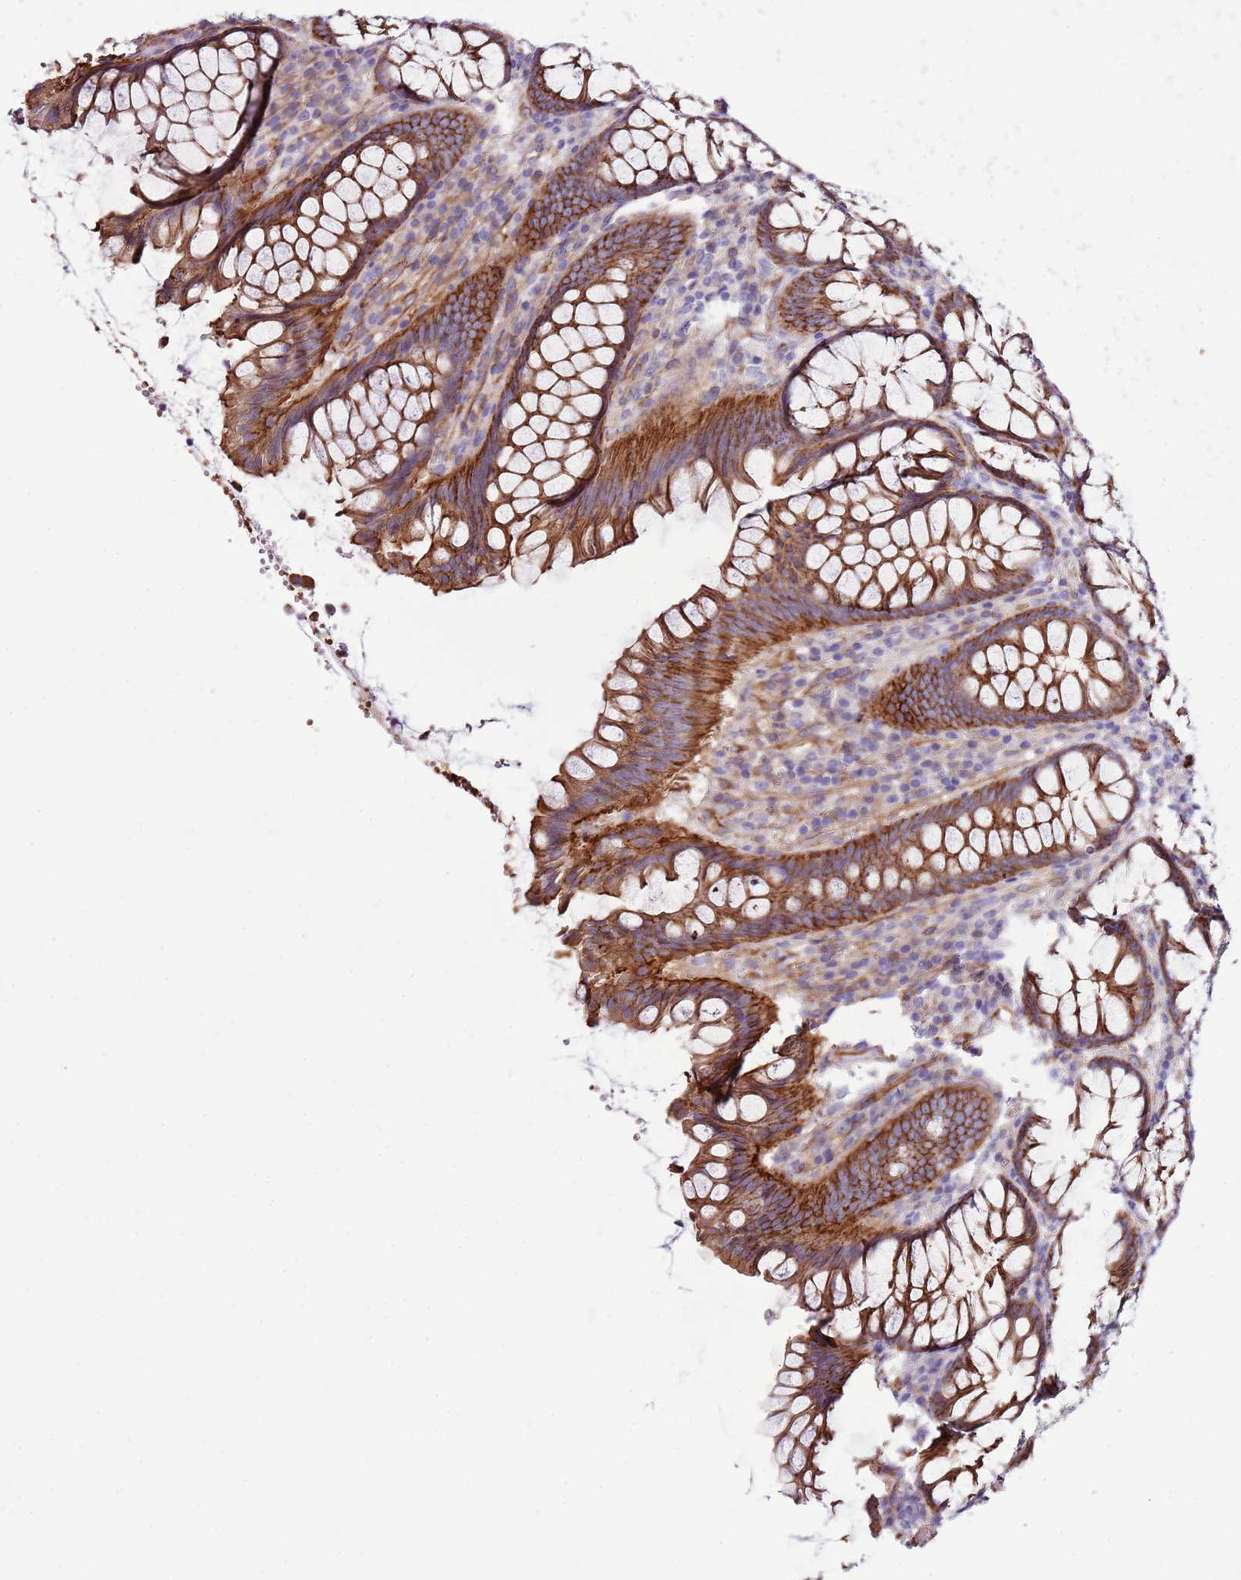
{"staining": {"intensity": "moderate", "quantity": ">75%", "location": "cytoplasmic/membranous"}, "tissue": "colon", "cell_type": "Endothelial cells", "image_type": "normal", "snomed": [{"axis": "morphology", "description": "Normal tissue, NOS"}, {"axis": "topography", "description": "Colon"}], "caption": "The immunohistochemical stain shows moderate cytoplasmic/membranous expression in endothelial cells of benign colon. (Stains: DAB (3,3'-diaminobenzidine) in brown, nuclei in blue, Microscopy: brightfield microscopy at high magnification).", "gene": "GFRAL", "patient": {"sex": "female", "age": 79}}